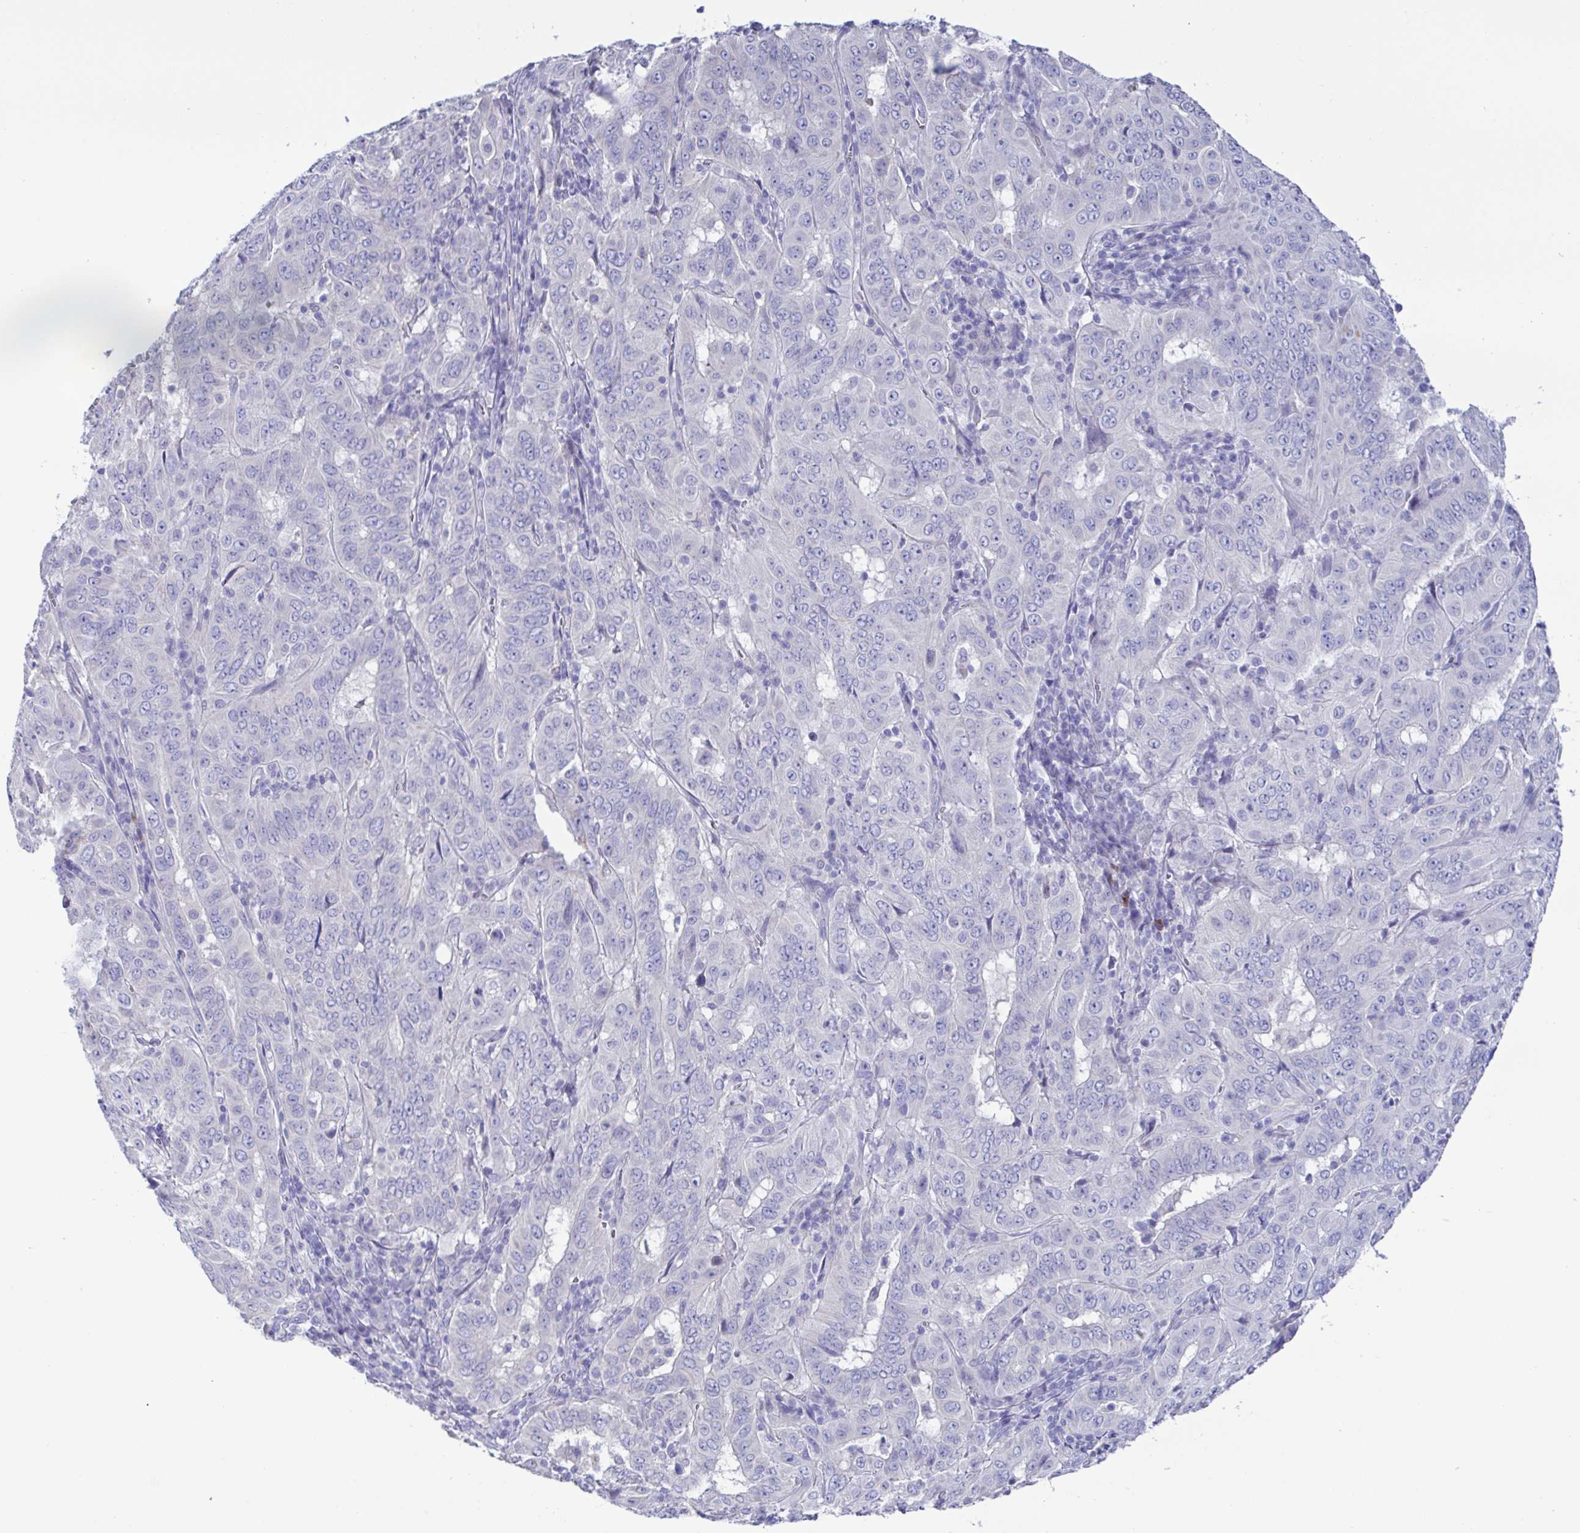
{"staining": {"intensity": "negative", "quantity": "none", "location": "none"}, "tissue": "pancreatic cancer", "cell_type": "Tumor cells", "image_type": "cancer", "snomed": [{"axis": "morphology", "description": "Adenocarcinoma, NOS"}, {"axis": "topography", "description": "Pancreas"}], "caption": "Human pancreatic cancer (adenocarcinoma) stained for a protein using immunohistochemistry (IHC) shows no positivity in tumor cells.", "gene": "MED11", "patient": {"sex": "male", "age": 63}}